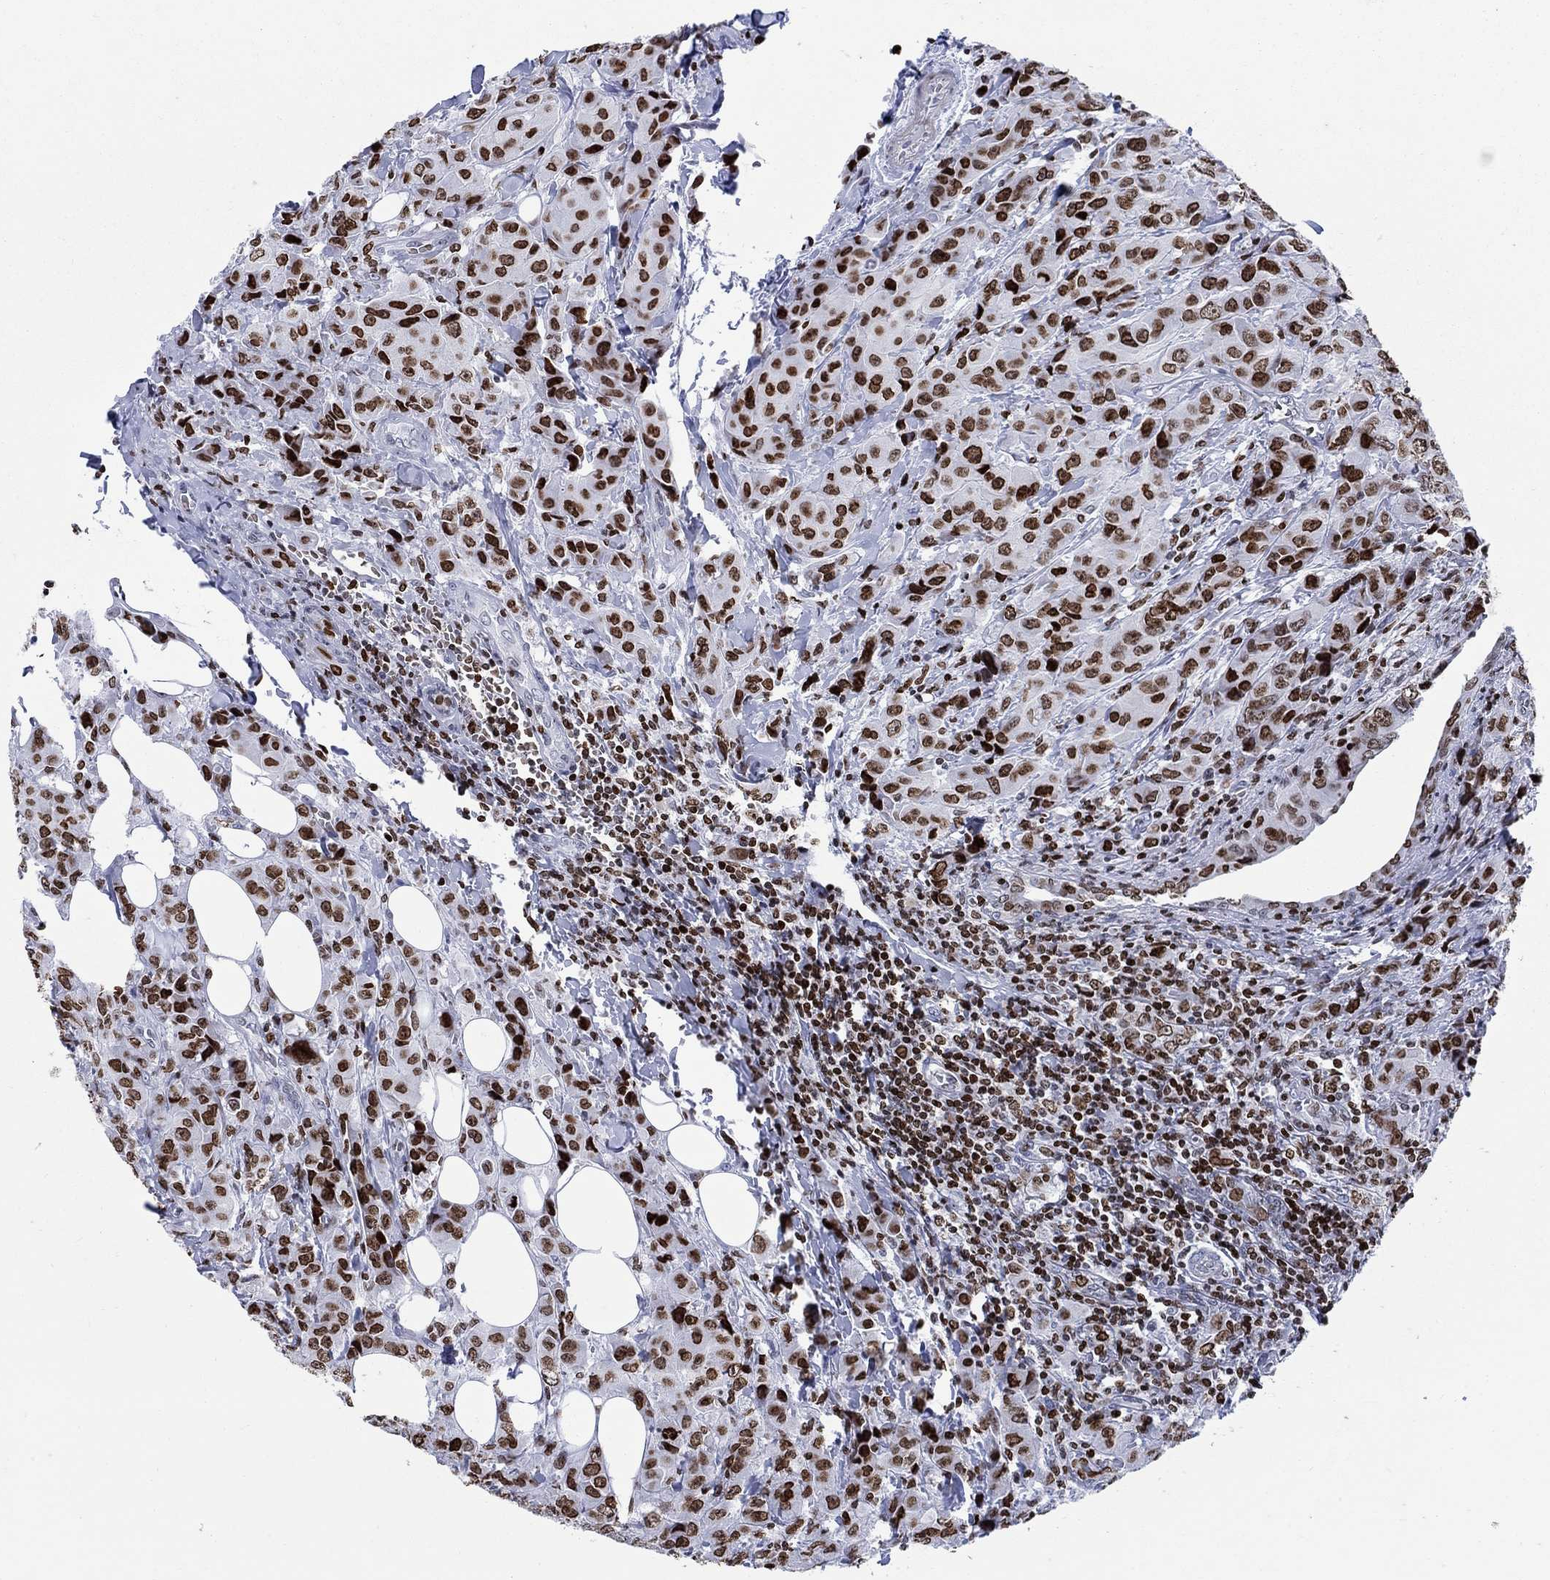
{"staining": {"intensity": "strong", "quantity": "25%-75%", "location": "nuclear"}, "tissue": "breast cancer", "cell_type": "Tumor cells", "image_type": "cancer", "snomed": [{"axis": "morphology", "description": "Duct carcinoma"}, {"axis": "topography", "description": "Breast"}], "caption": "Immunohistochemical staining of breast intraductal carcinoma shows high levels of strong nuclear protein expression in approximately 25%-75% of tumor cells.", "gene": "HMGA1", "patient": {"sex": "female", "age": 43}}